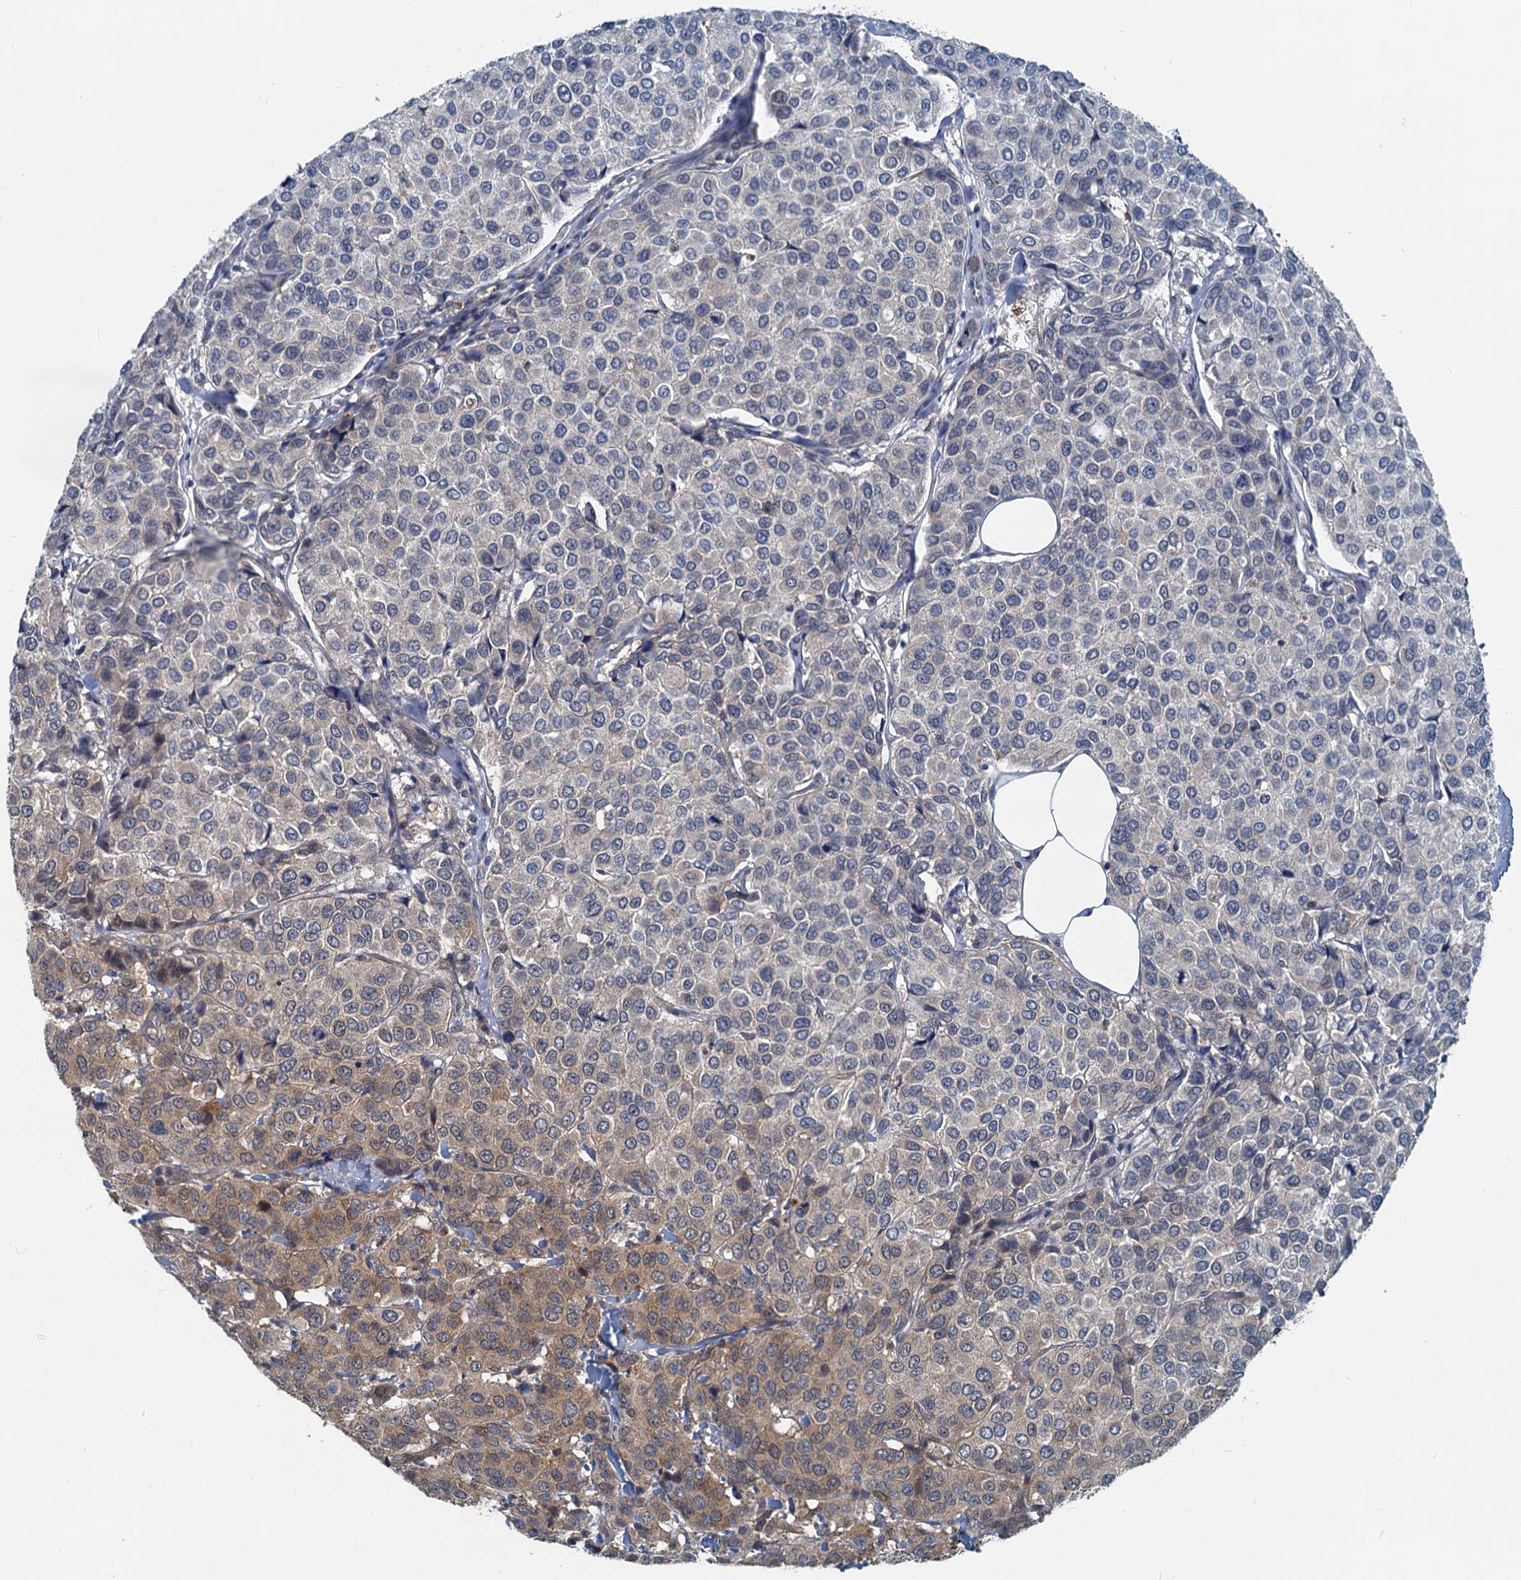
{"staining": {"intensity": "moderate", "quantity": "<25%", "location": "cytoplasmic/membranous"}, "tissue": "breast cancer", "cell_type": "Tumor cells", "image_type": "cancer", "snomed": [{"axis": "morphology", "description": "Duct carcinoma"}, {"axis": "topography", "description": "Breast"}], "caption": "Human intraductal carcinoma (breast) stained with a brown dye exhibits moderate cytoplasmic/membranous positive staining in approximately <25% of tumor cells.", "gene": "GCLM", "patient": {"sex": "female", "age": 55}}